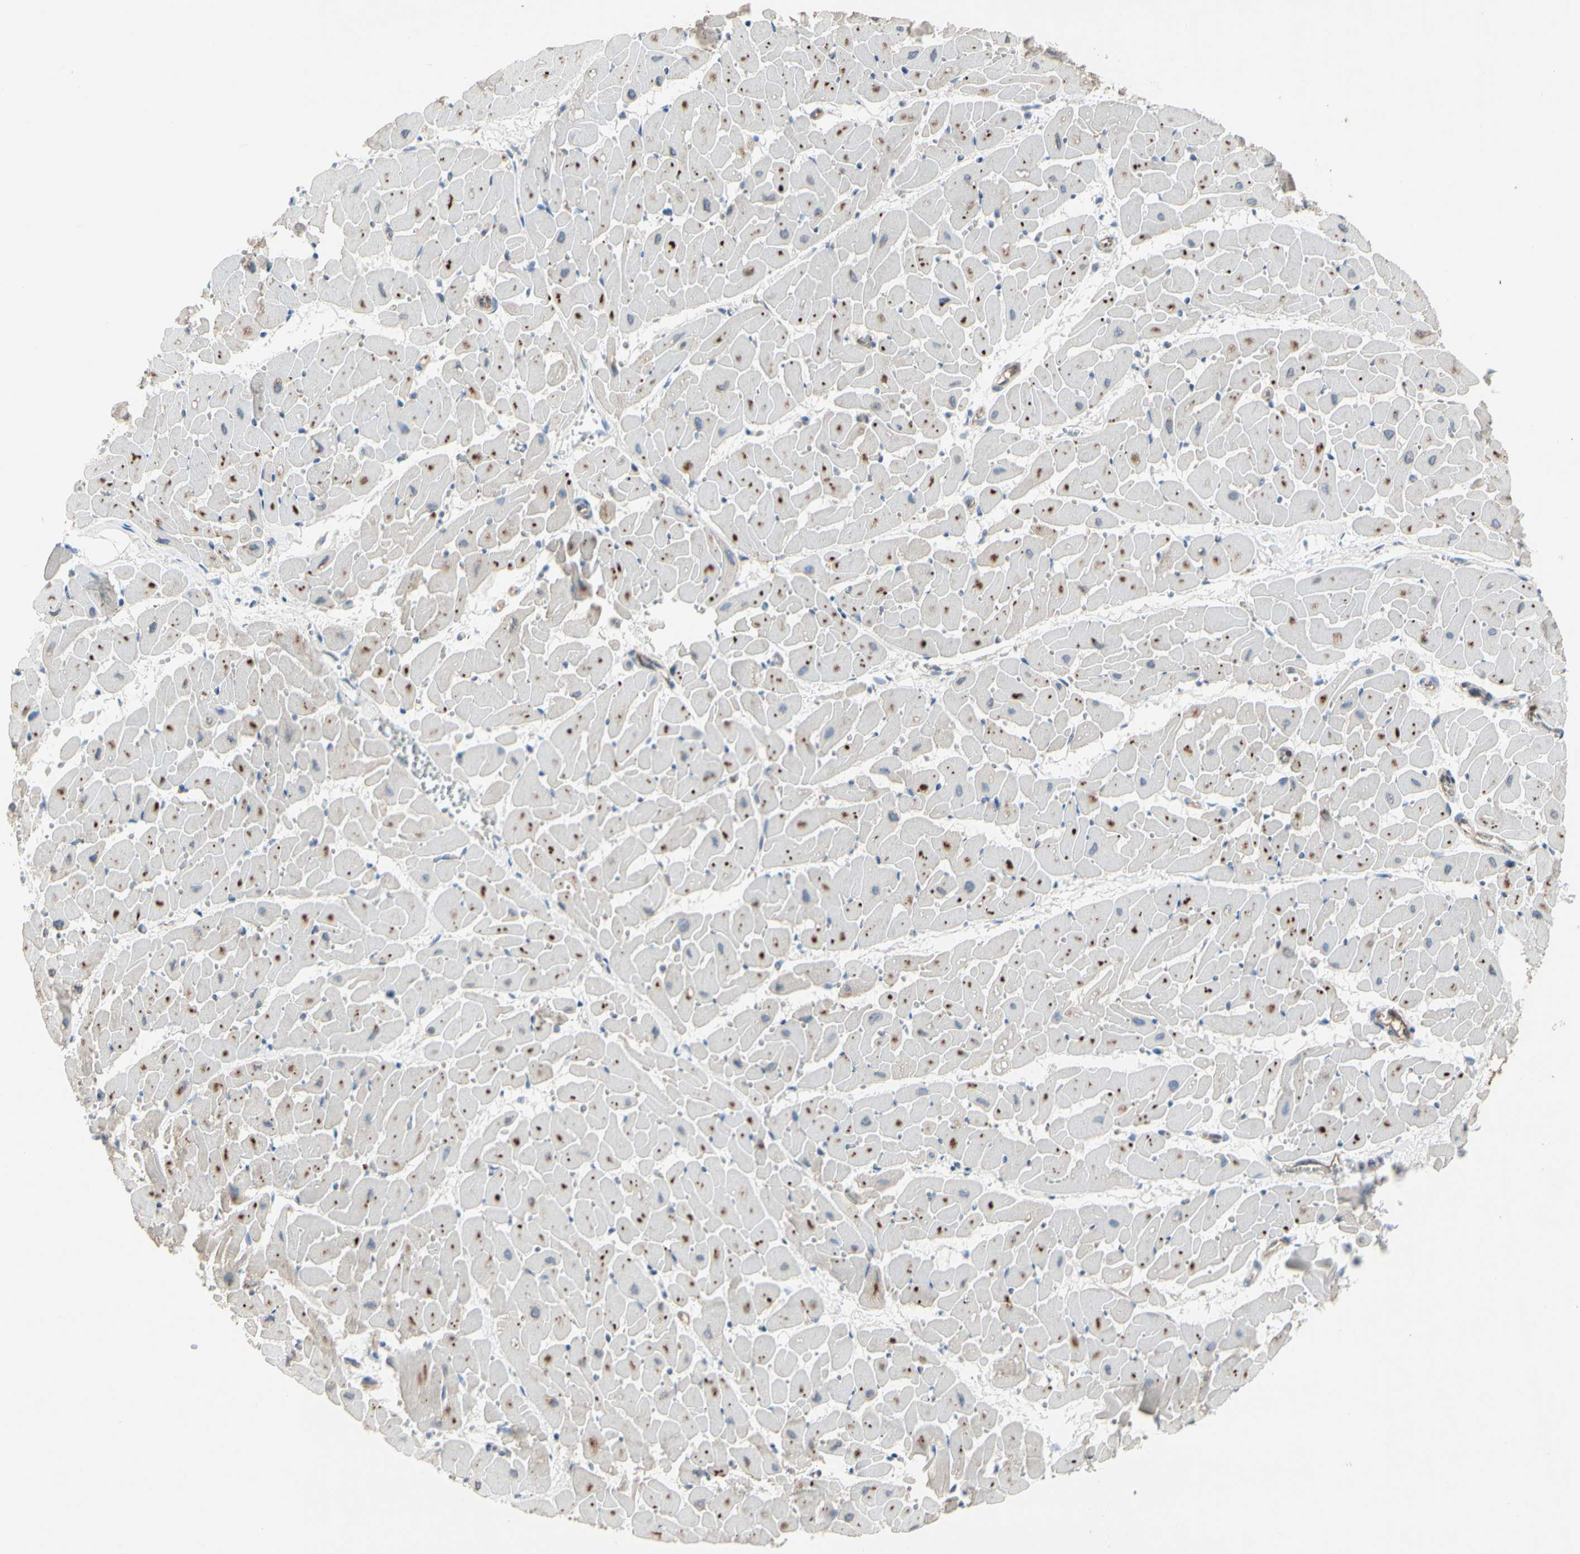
{"staining": {"intensity": "moderate", "quantity": "25%-75%", "location": "cytoplasmic/membranous"}, "tissue": "heart muscle", "cell_type": "Cardiomyocytes", "image_type": "normal", "snomed": [{"axis": "morphology", "description": "Normal tissue, NOS"}, {"axis": "topography", "description": "Heart"}], "caption": "Cardiomyocytes demonstrate medium levels of moderate cytoplasmic/membranous expression in about 25%-75% of cells in benign heart muscle. The staining was performed using DAB (3,3'-diaminobenzidine) to visualize the protein expression in brown, while the nuclei were stained in blue with hematoxylin (Magnification: 20x).", "gene": "MAP2", "patient": {"sex": "female", "age": 19}}